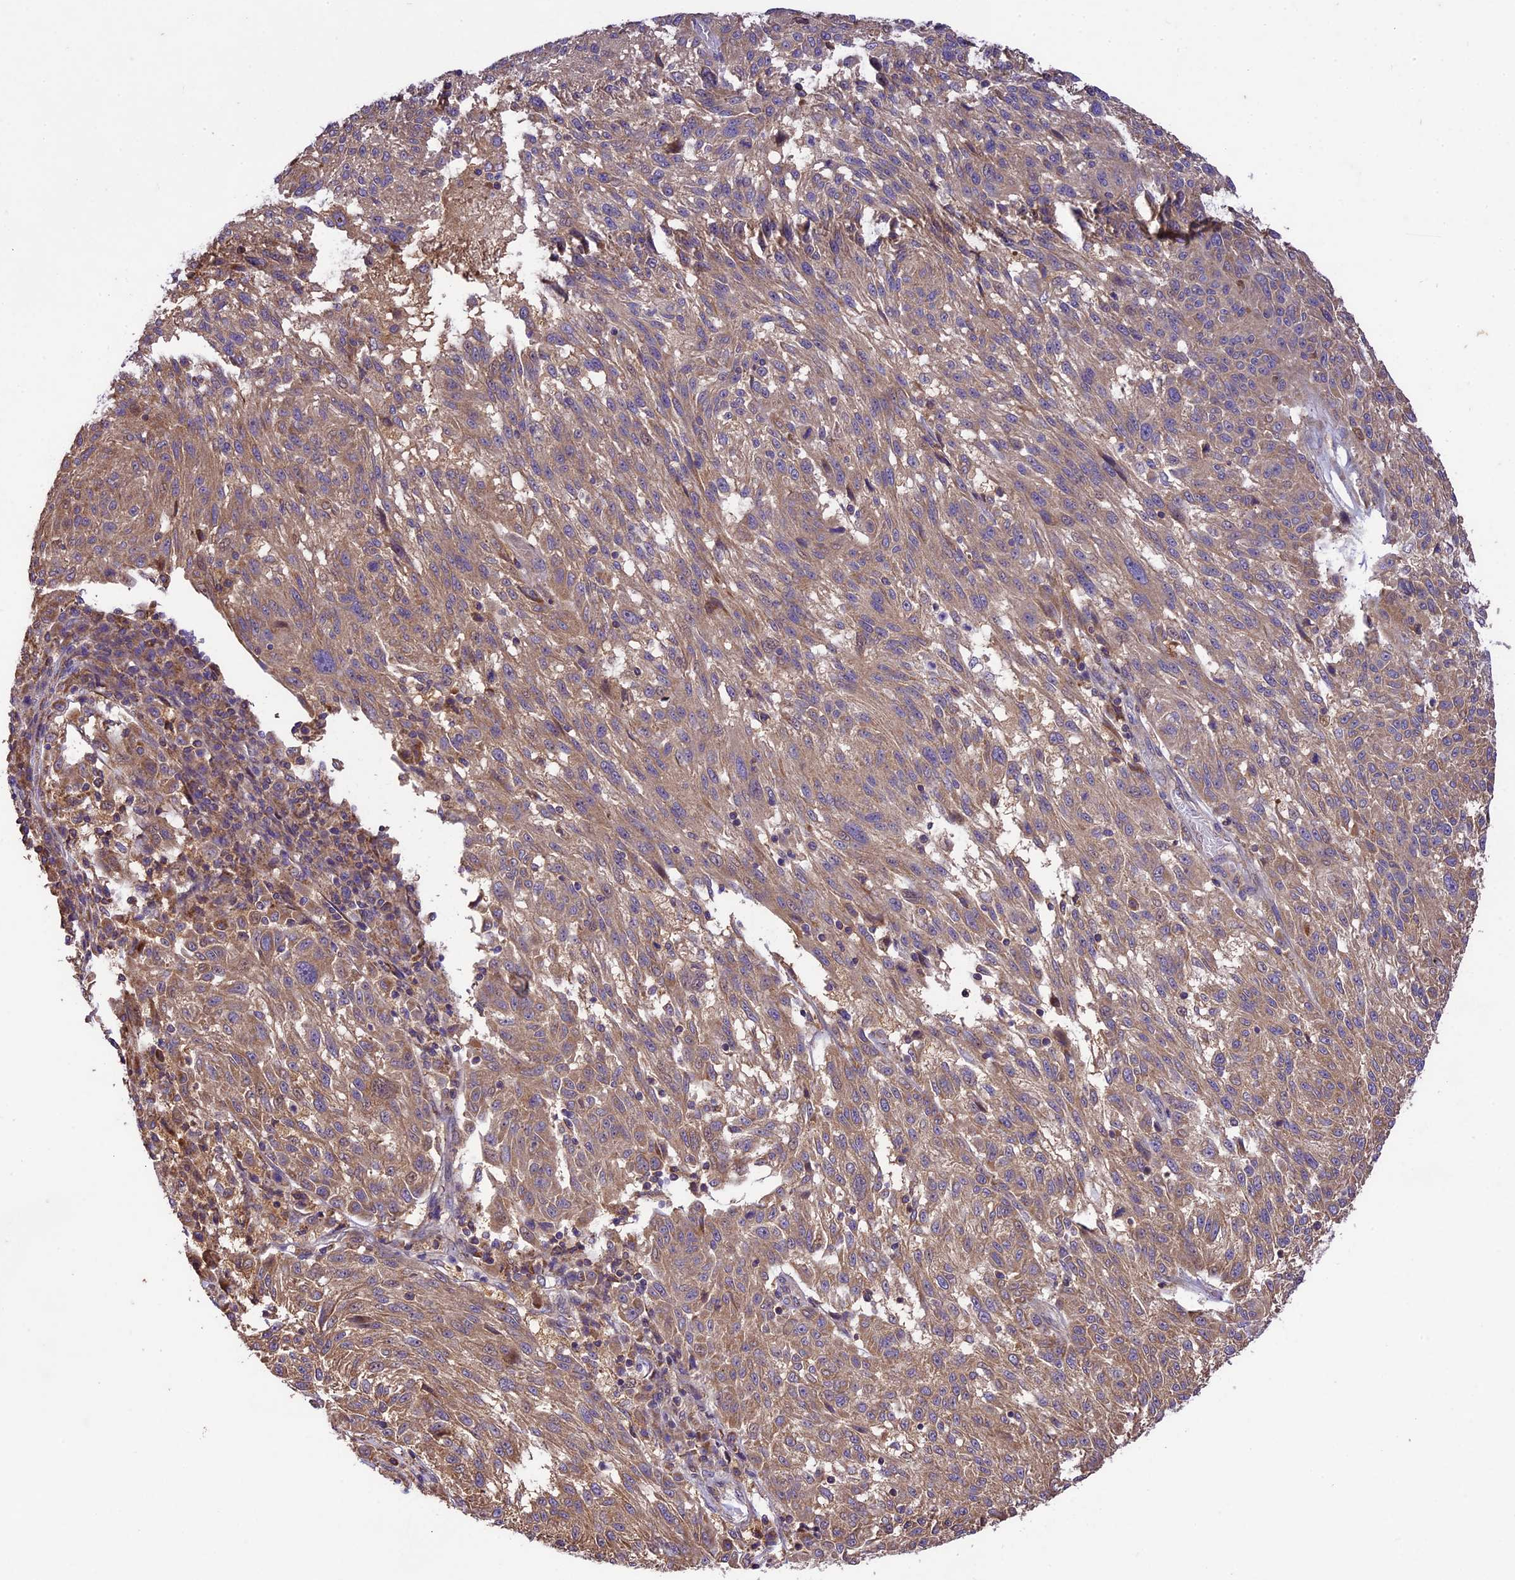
{"staining": {"intensity": "moderate", "quantity": ">75%", "location": "cytoplasmic/membranous"}, "tissue": "melanoma", "cell_type": "Tumor cells", "image_type": "cancer", "snomed": [{"axis": "morphology", "description": "Malignant melanoma, NOS"}, {"axis": "topography", "description": "Skin"}], "caption": "Protein positivity by immunohistochemistry demonstrates moderate cytoplasmic/membranous positivity in about >75% of tumor cells in malignant melanoma.", "gene": "WDR88", "patient": {"sex": "male", "age": 53}}